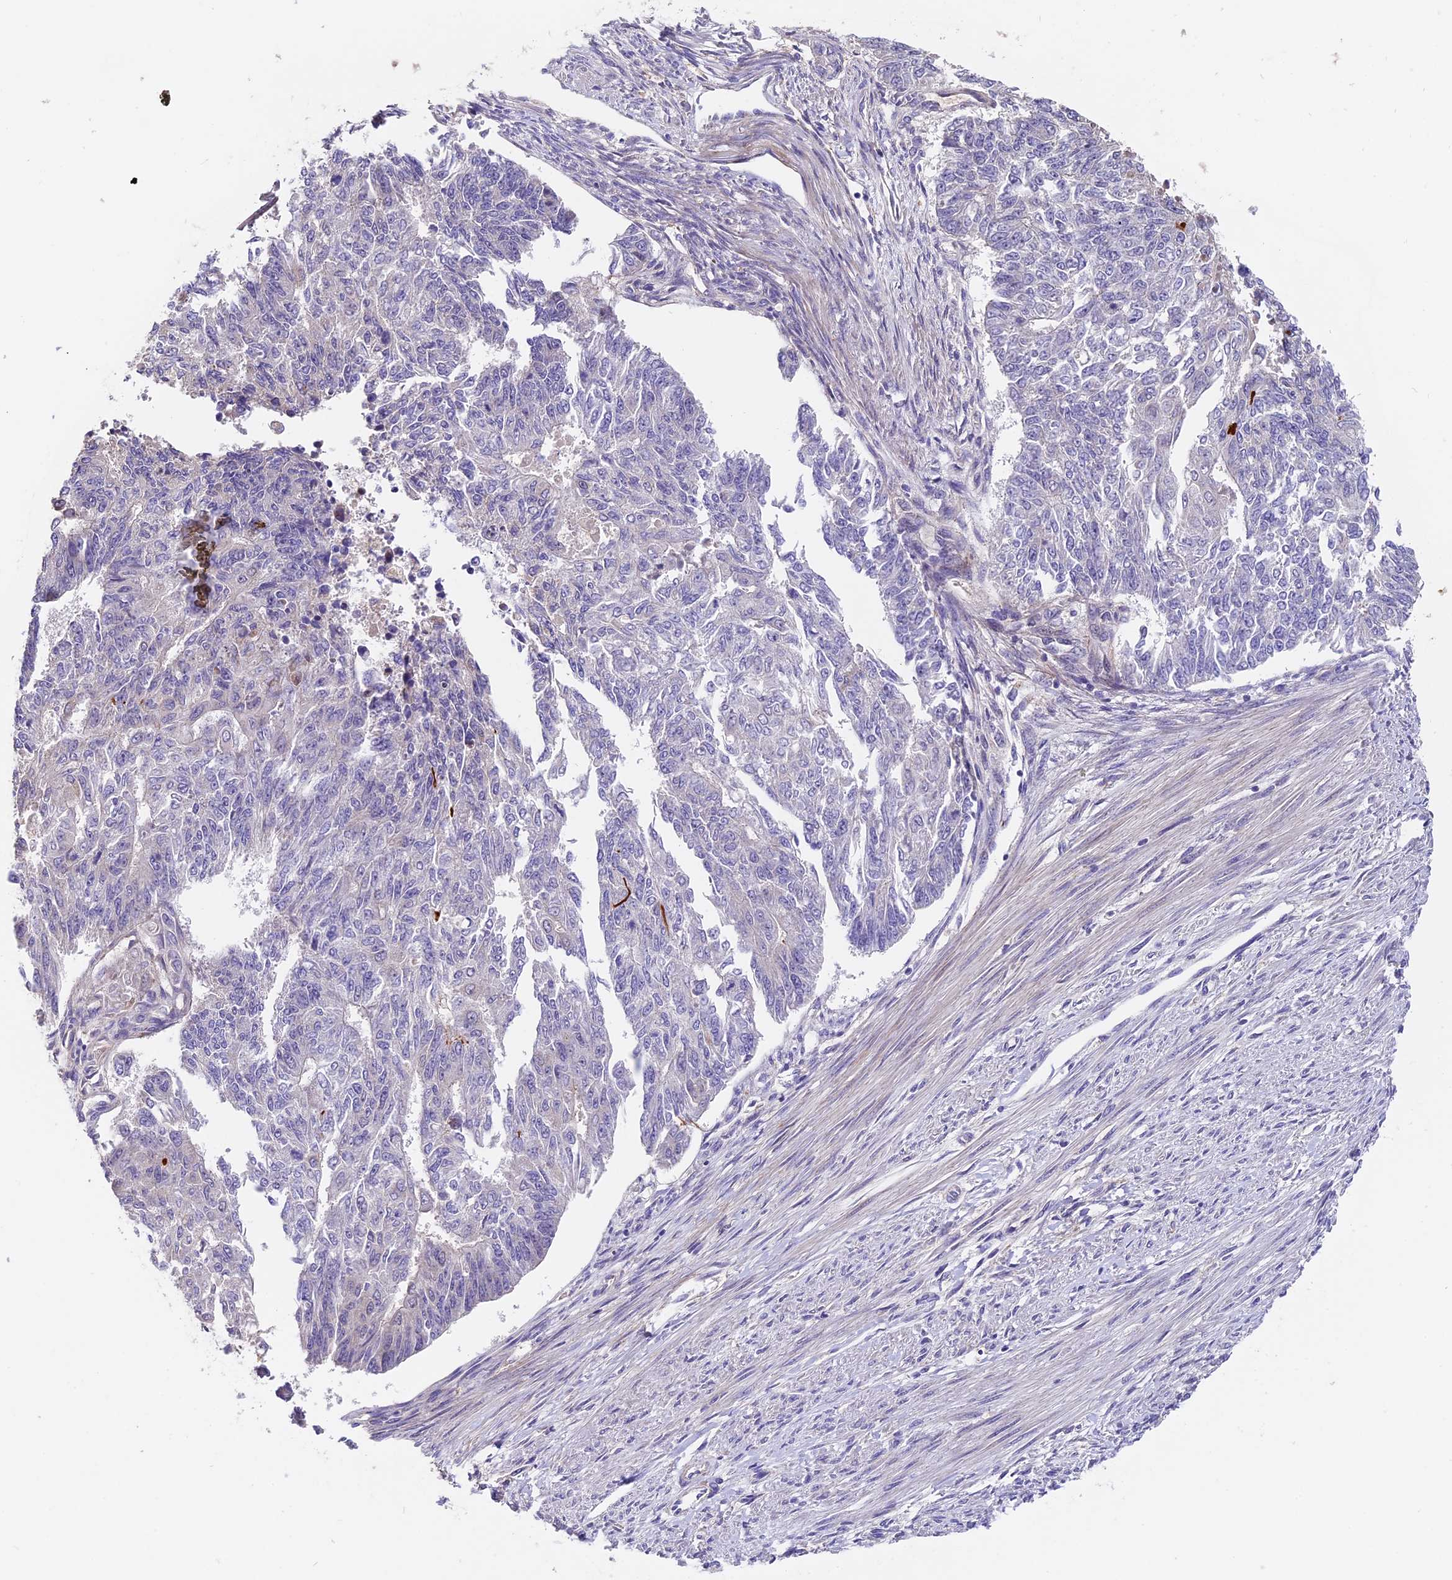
{"staining": {"intensity": "negative", "quantity": "none", "location": "none"}, "tissue": "endometrial cancer", "cell_type": "Tumor cells", "image_type": "cancer", "snomed": [{"axis": "morphology", "description": "Adenocarcinoma, NOS"}, {"axis": "topography", "description": "Endometrium"}], "caption": "Human adenocarcinoma (endometrial) stained for a protein using immunohistochemistry shows no expression in tumor cells.", "gene": "TRMT1", "patient": {"sex": "female", "age": 32}}